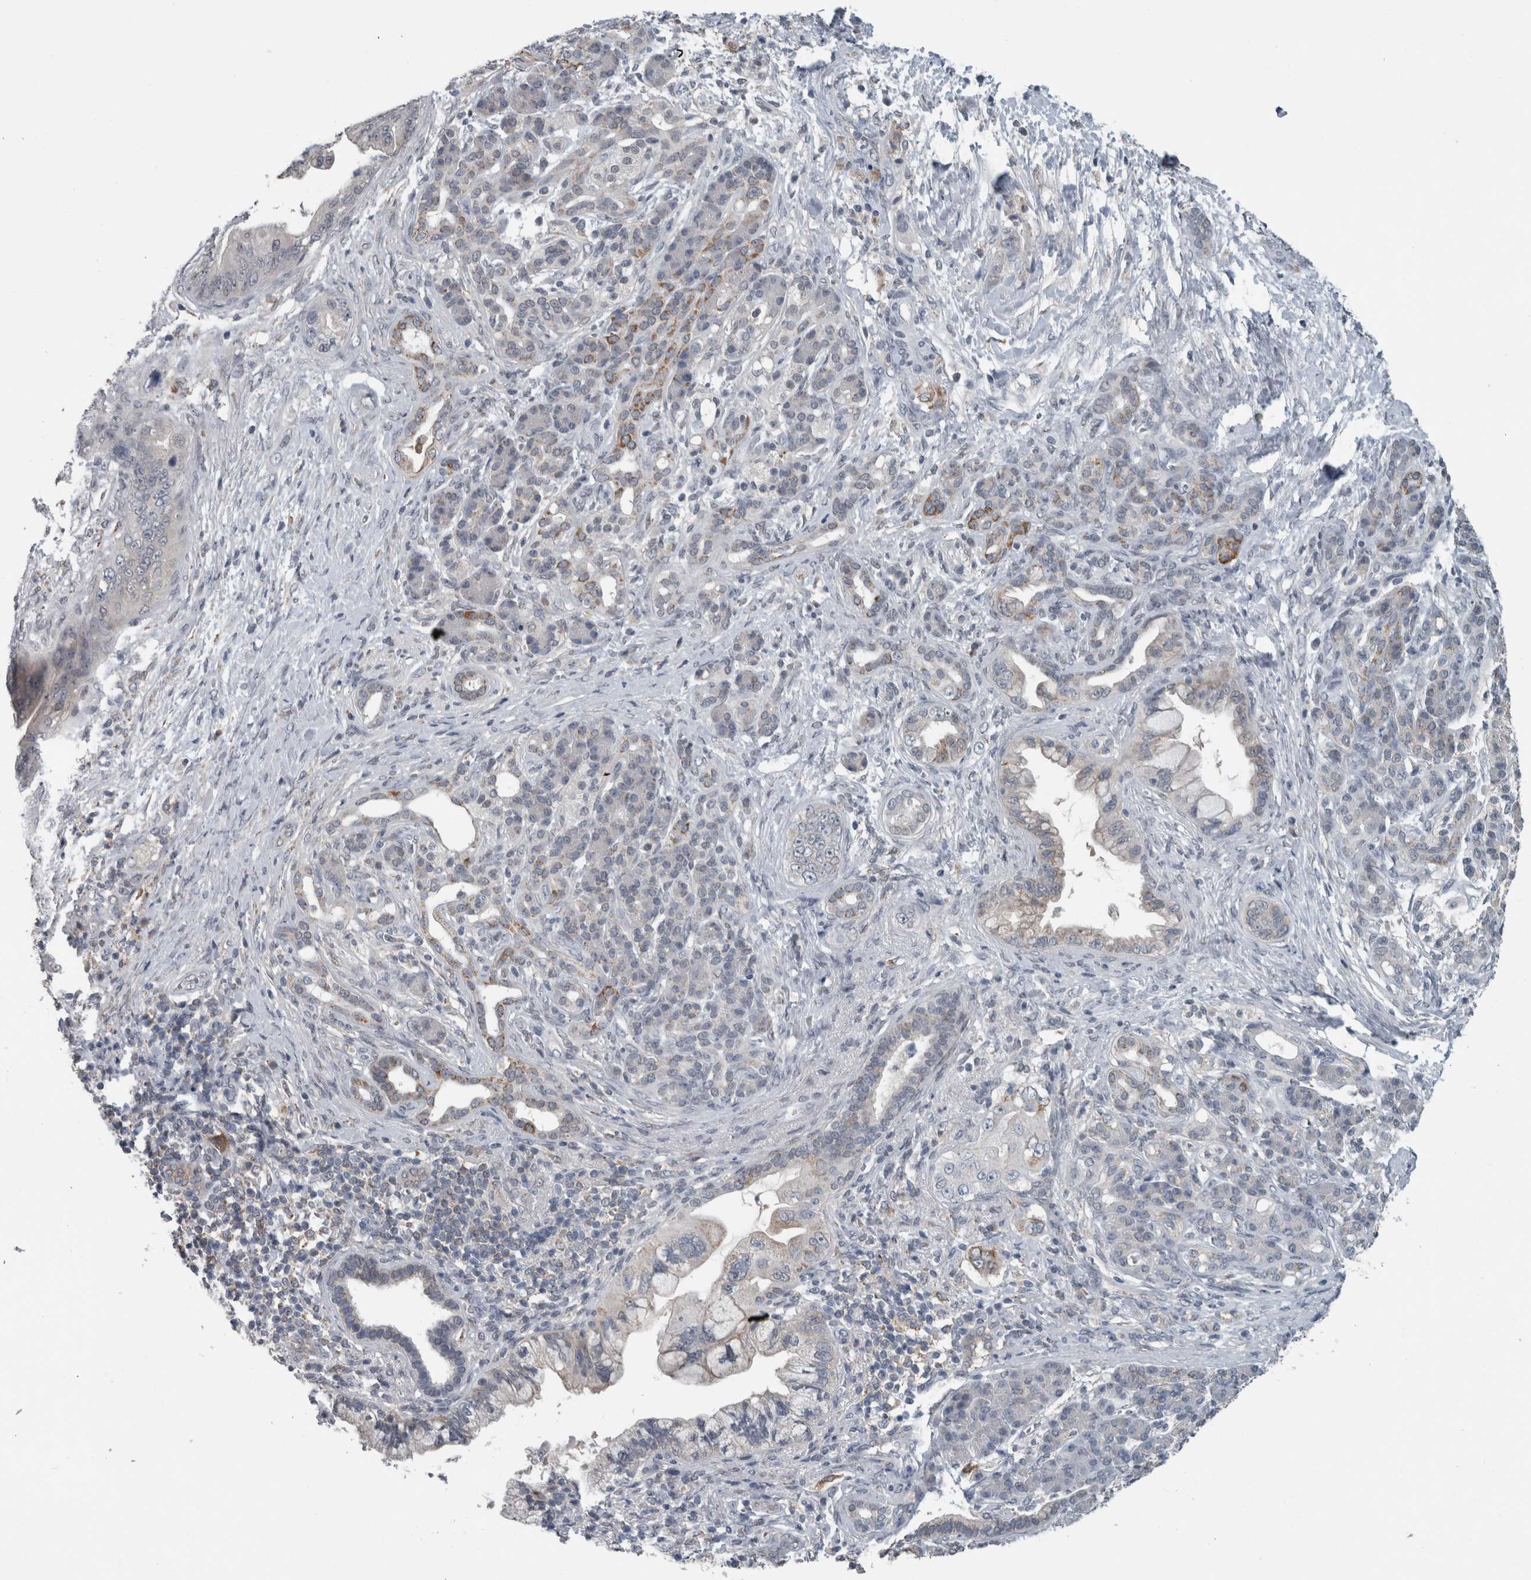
{"staining": {"intensity": "weak", "quantity": "<25%", "location": "cytoplasmic/membranous"}, "tissue": "pancreatic cancer", "cell_type": "Tumor cells", "image_type": "cancer", "snomed": [{"axis": "morphology", "description": "Adenocarcinoma, NOS"}, {"axis": "topography", "description": "Pancreas"}], "caption": "The IHC photomicrograph has no significant staining in tumor cells of pancreatic cancer (adenocarcinoma) tissue.", "gene": "ACSF2", "patient": {"sex": "male", "age": 59}}